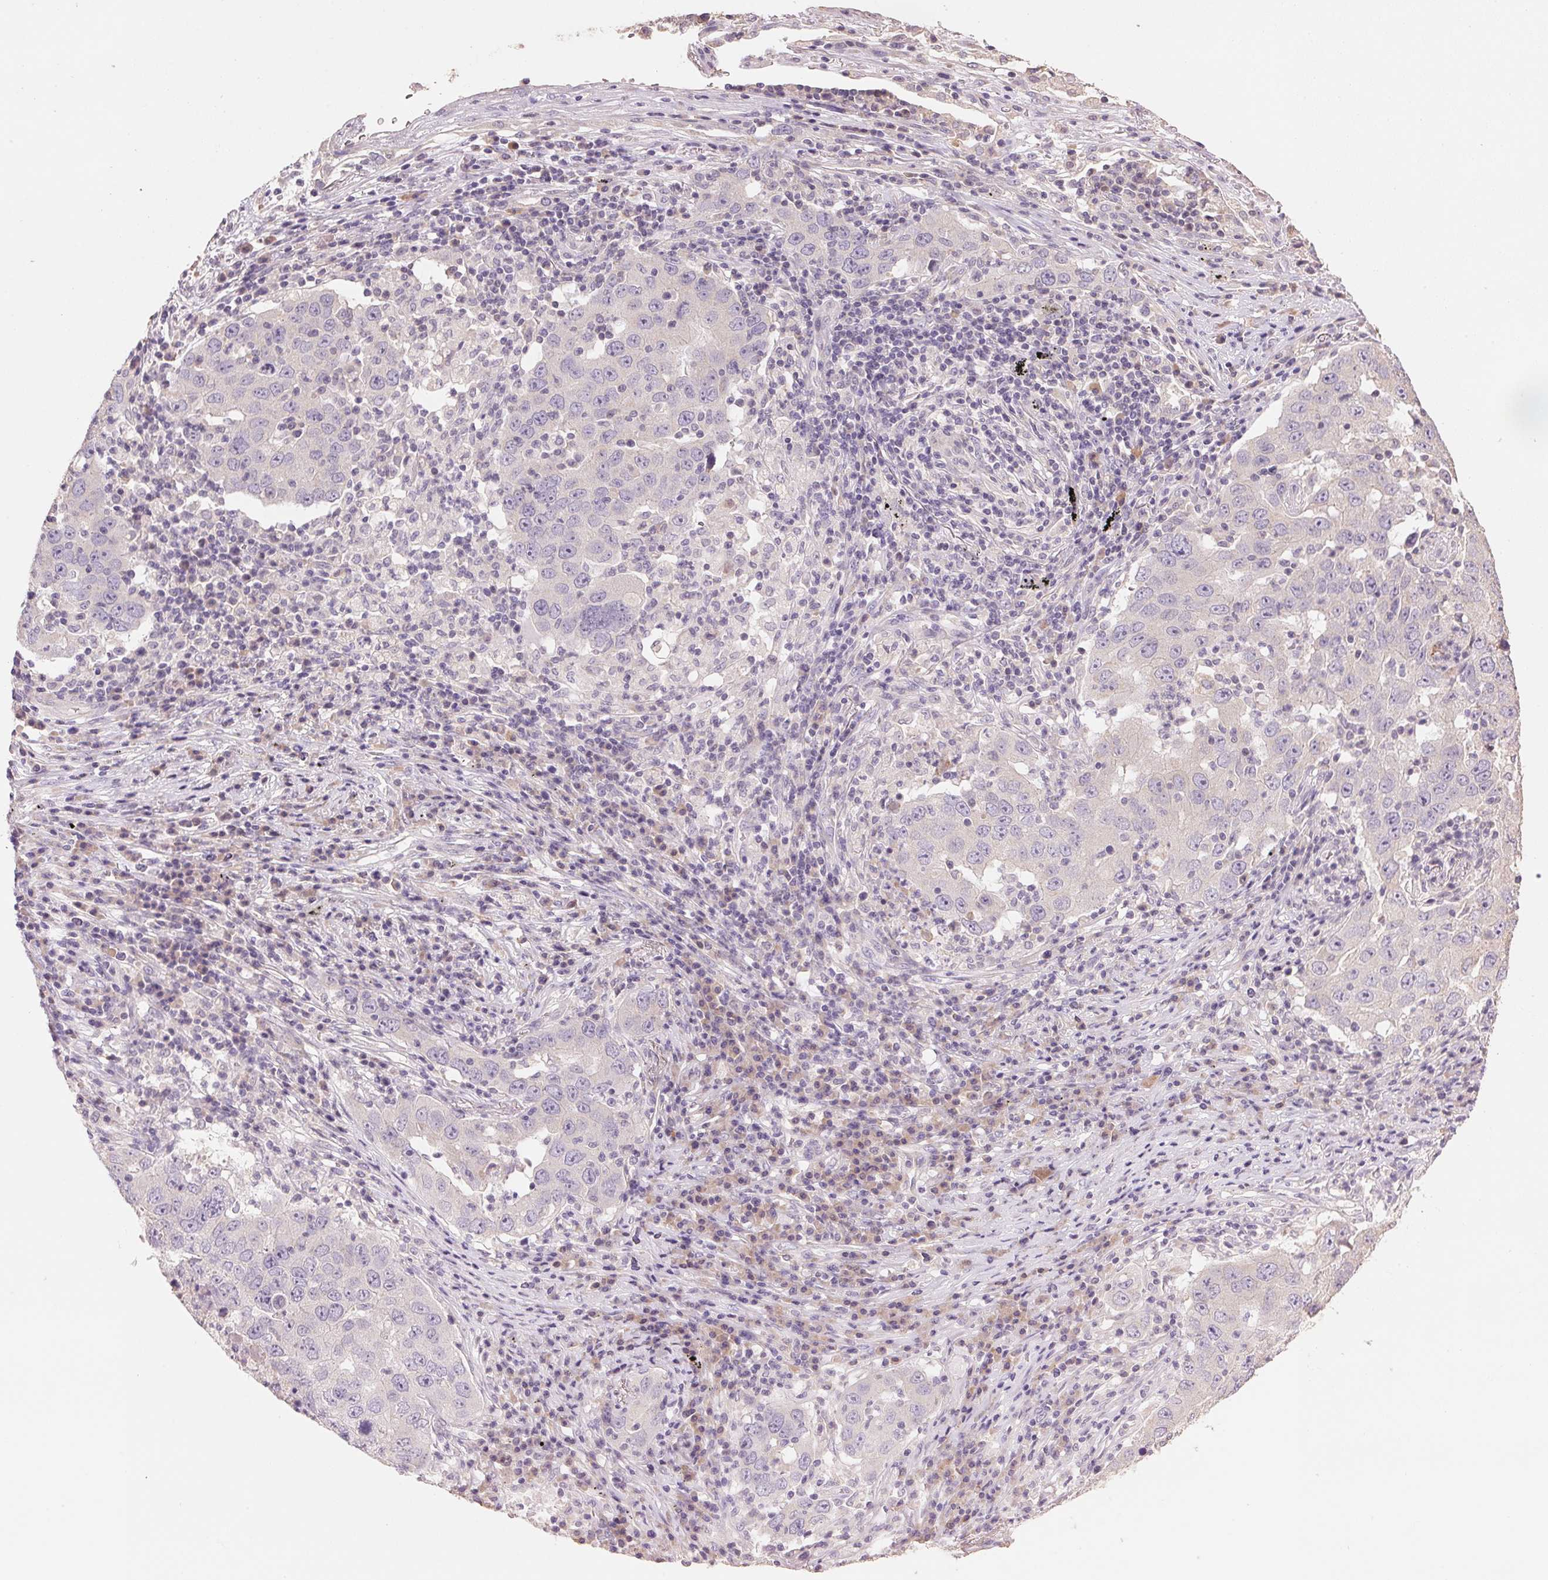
{"staining": {"intensity": "negative", "quantity": "none", "location": "none"}, "tissue": "lung cancer", "cell_type": "Tumor cells", "image_type": "cancer", "snomed": [{"axis": "morphology", "description": "Adenocarcinoma, NOS"}, {"axis": "topography", "description": "Lung"}], "caption": "An IHC micrograph of adenocarcinoma (lung) is shown. There is no staining in tumor cells of adenocarcinoma (lung).", "gene": "LYZL6", "patient": {"sex": "male", "age": 73}}